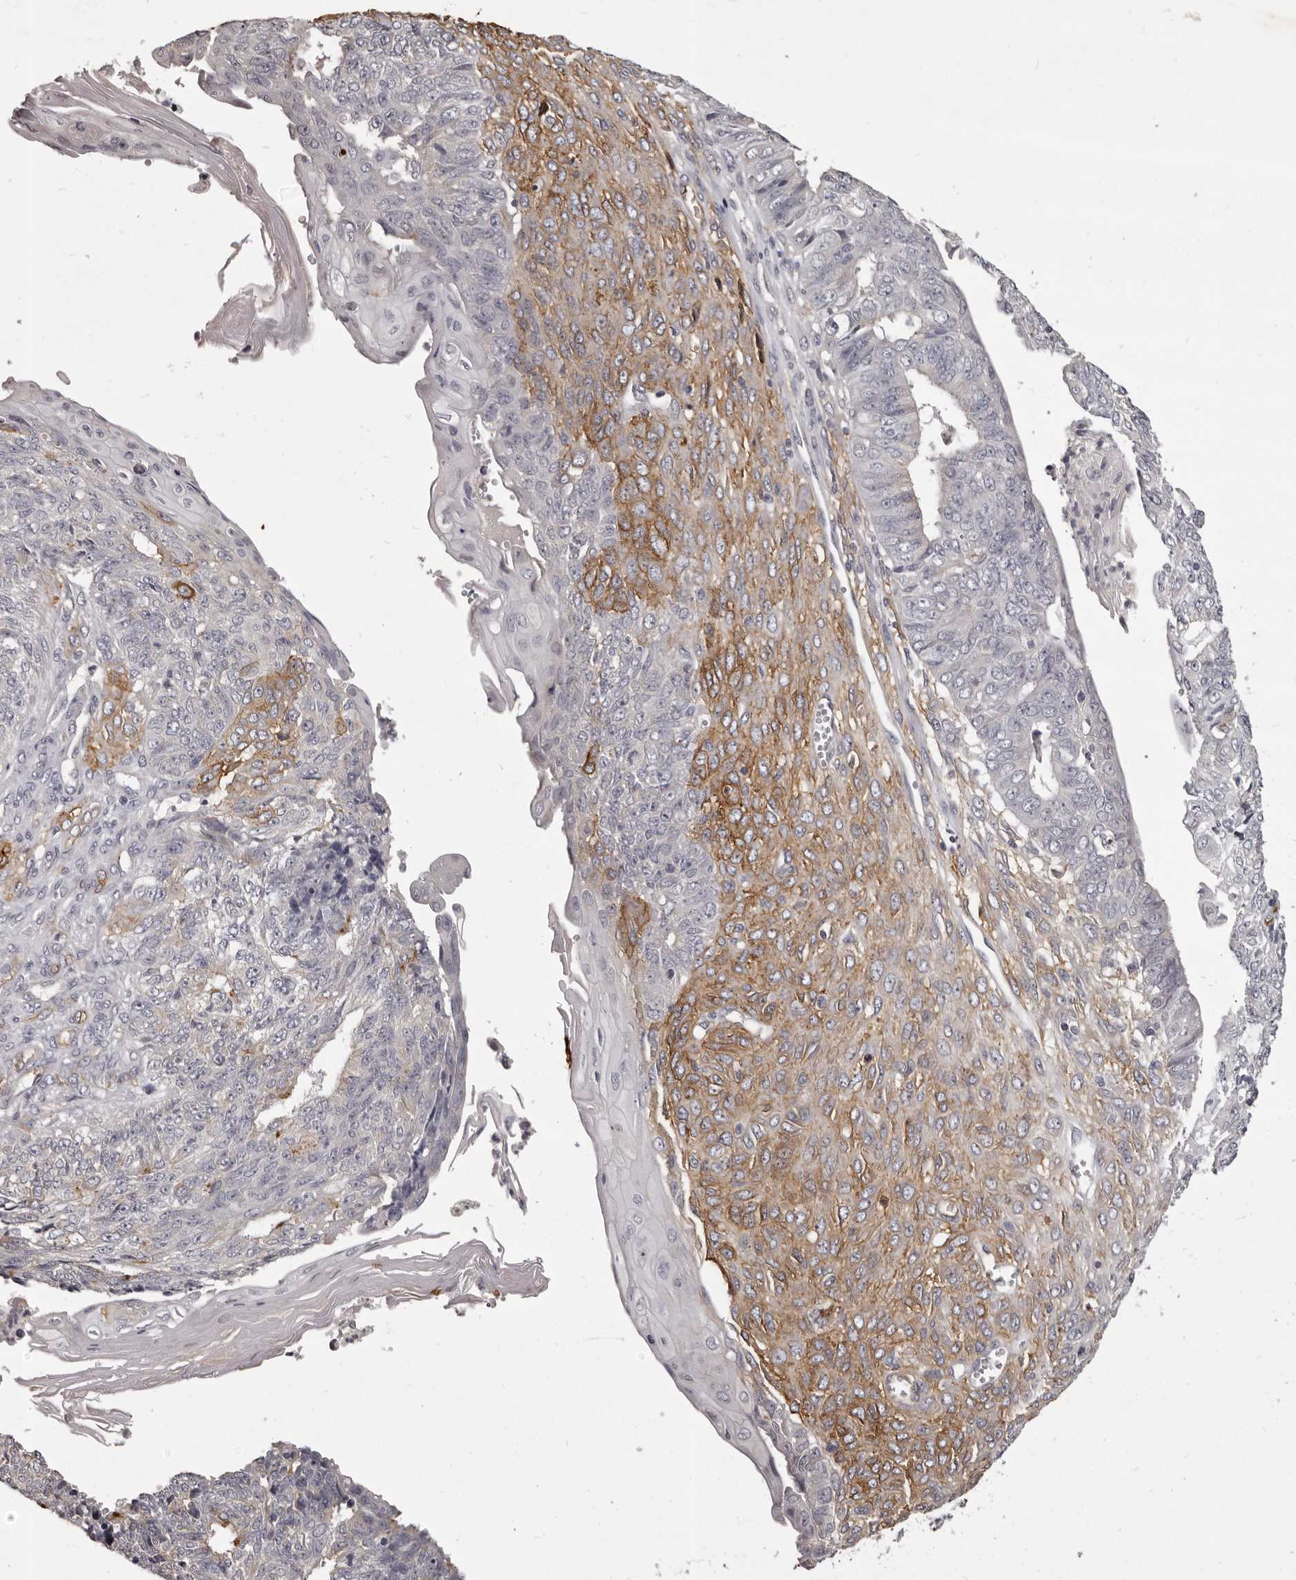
{"staining": {"intensity": "moderate", "quantity": "<25%", "location": "cytoplasmic/membranous"}, "tissue": "endometrial cancer", "cell_type": "Tumor cells", "image_type": "cancer", "snomed": [{"axis": "morphology", "description": "Adenocarcinoma, NOS"}, {"axis": "topography", "description": "Endometrium"}], "caption": "This is an image of immunohistochemistry (IHC) staining of endometrial cancer, which shows moderate positivity in the cytoplasmic/membranous of tumor cells.", "gene": "GPR78", "patient": {"sex": "female", "age": 32}}